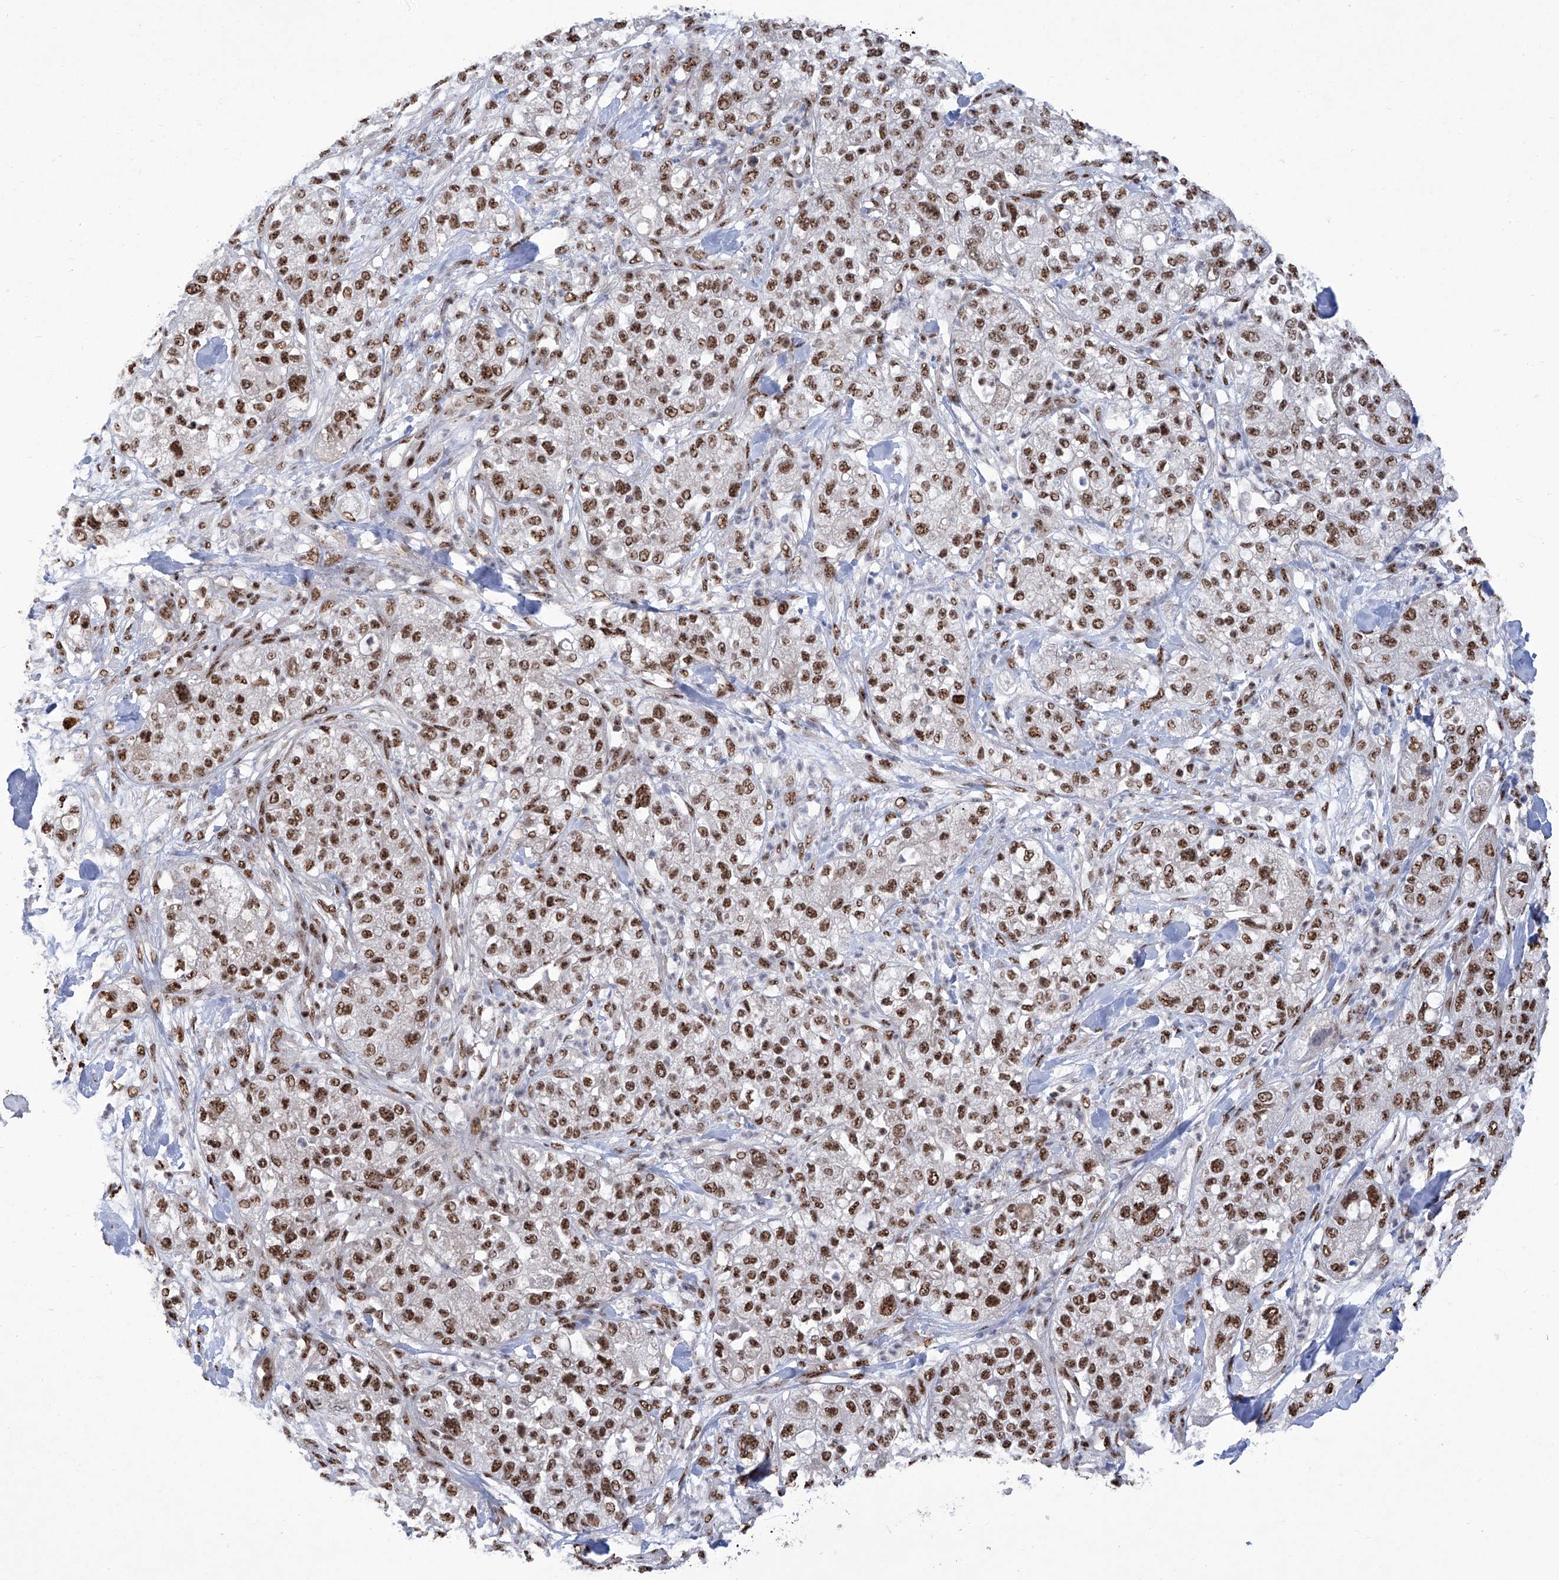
{"staining": {"intensity": "strong", "quantity": ">75%", "location": "nuclear"}, "tissue": "pancreatic cancer", "cell_type": "Tumor cells", "image_type": "cancer", "snomed": [{"axis": "morphology", "description": "Adenocarcinoma, NOS"}, {"axis": "topography", "description": "Pancreas"}], "caption": "Pancreatic cancer (adenocarcinoma) was stained to show a protein in brown. There is high levels of strong nuclear positivity in about >75% of tumor cells. (DAB (3,3'-diaminobenzidine) IHC, brown staining for protein, blue staining for nuclei).", "gene": "FBXL4", "patient": {"sex": "female", "age": 78}}